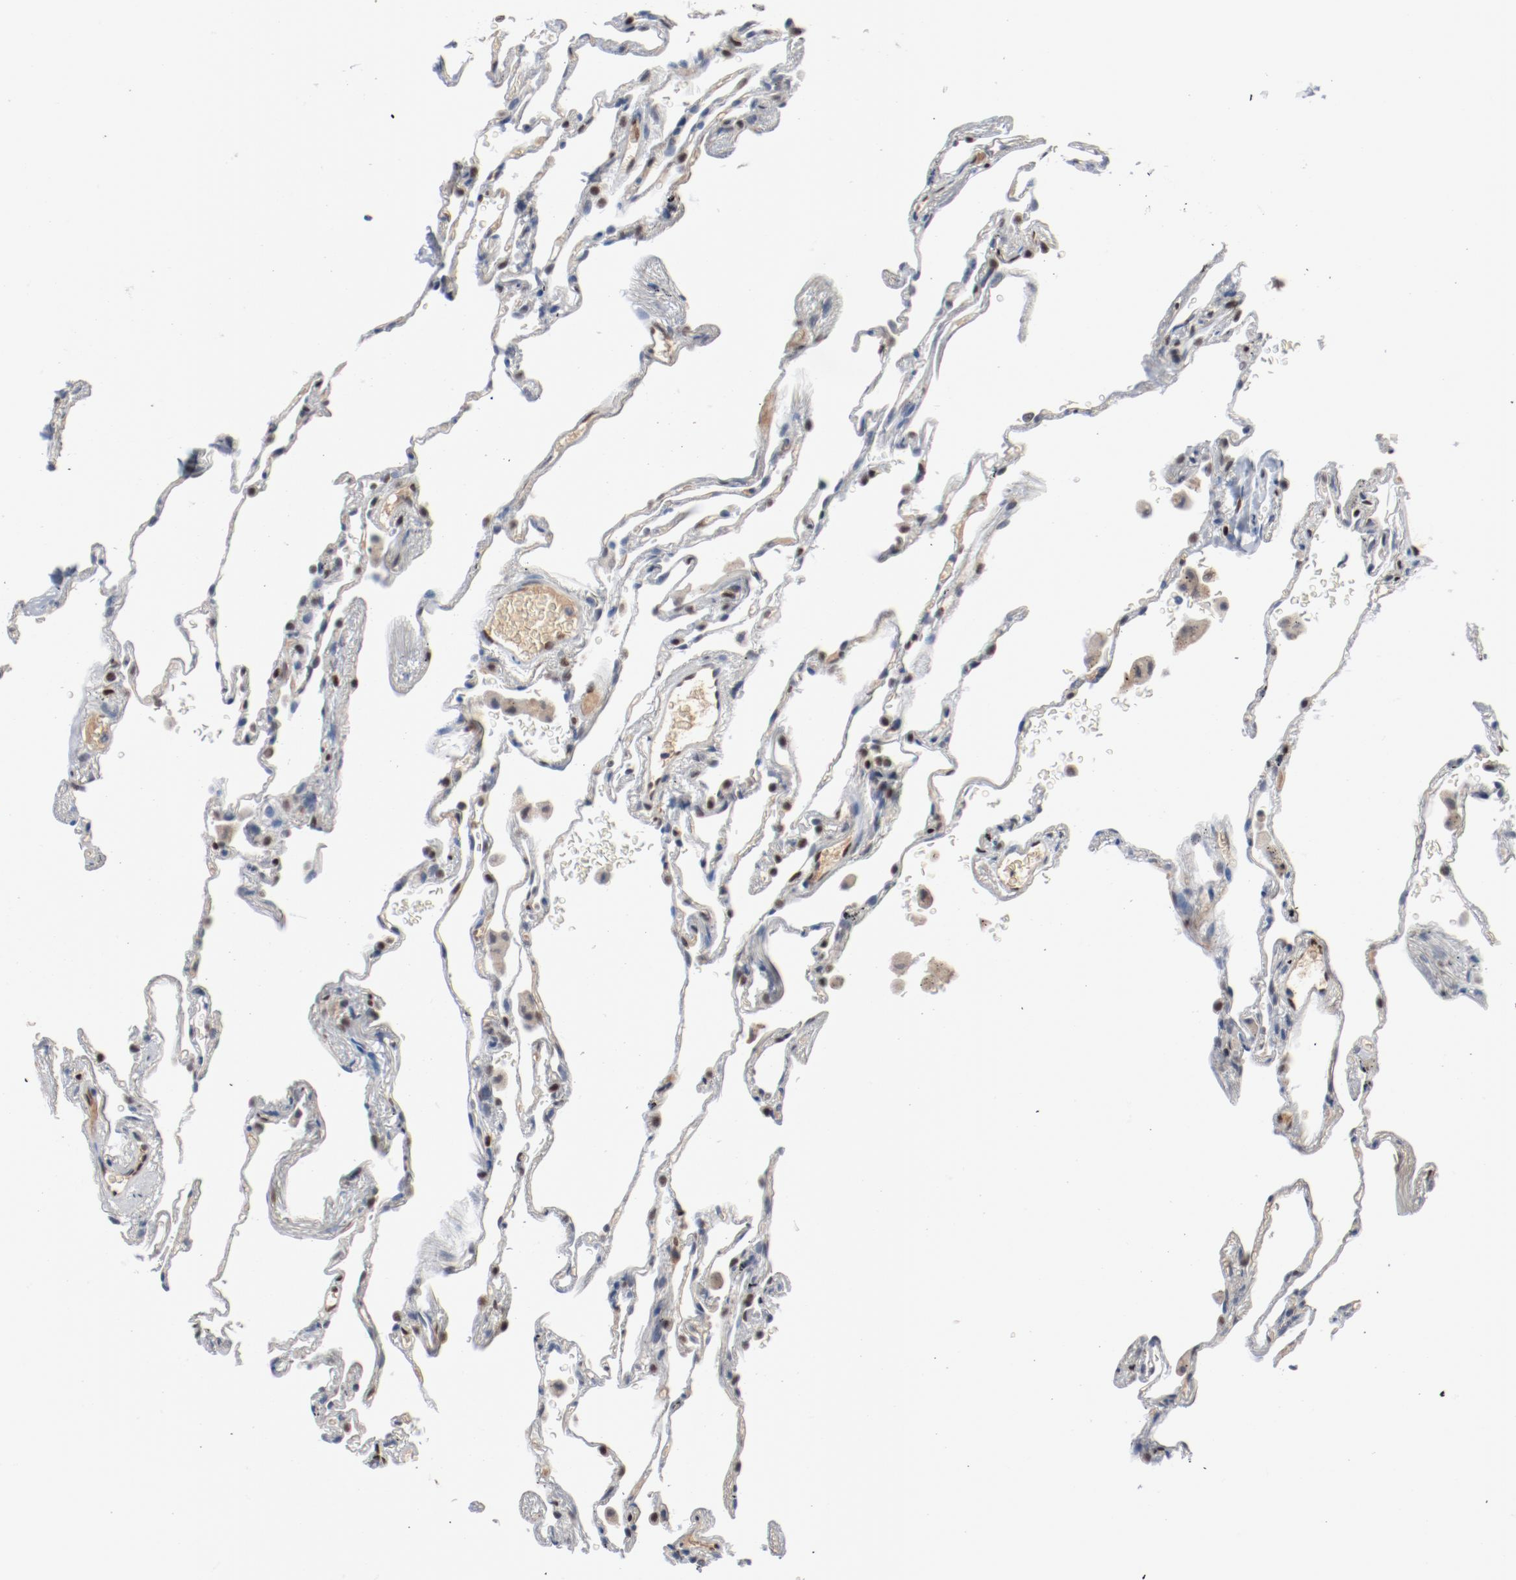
{"staining": {"intensity": "weak", "quantity": "<25%", "location": "nuclear"}, "tissue": "lung", "cell_type": "Alveolar cells", "image_type": "normal", "snomed": [{"axis": "morphology", "description": "Normal tissue, NOS"}, {"axis": "morphology", "description": "Inflammation, NOS"}, {"axis": "topography", "description": "Lung"}], "caption": "Immunohistochemistry of benign lung exhibits no expression in alveolar cells.", "gene": "ENSG00000285708", "patient": {"sex": "male", "age": 69}}